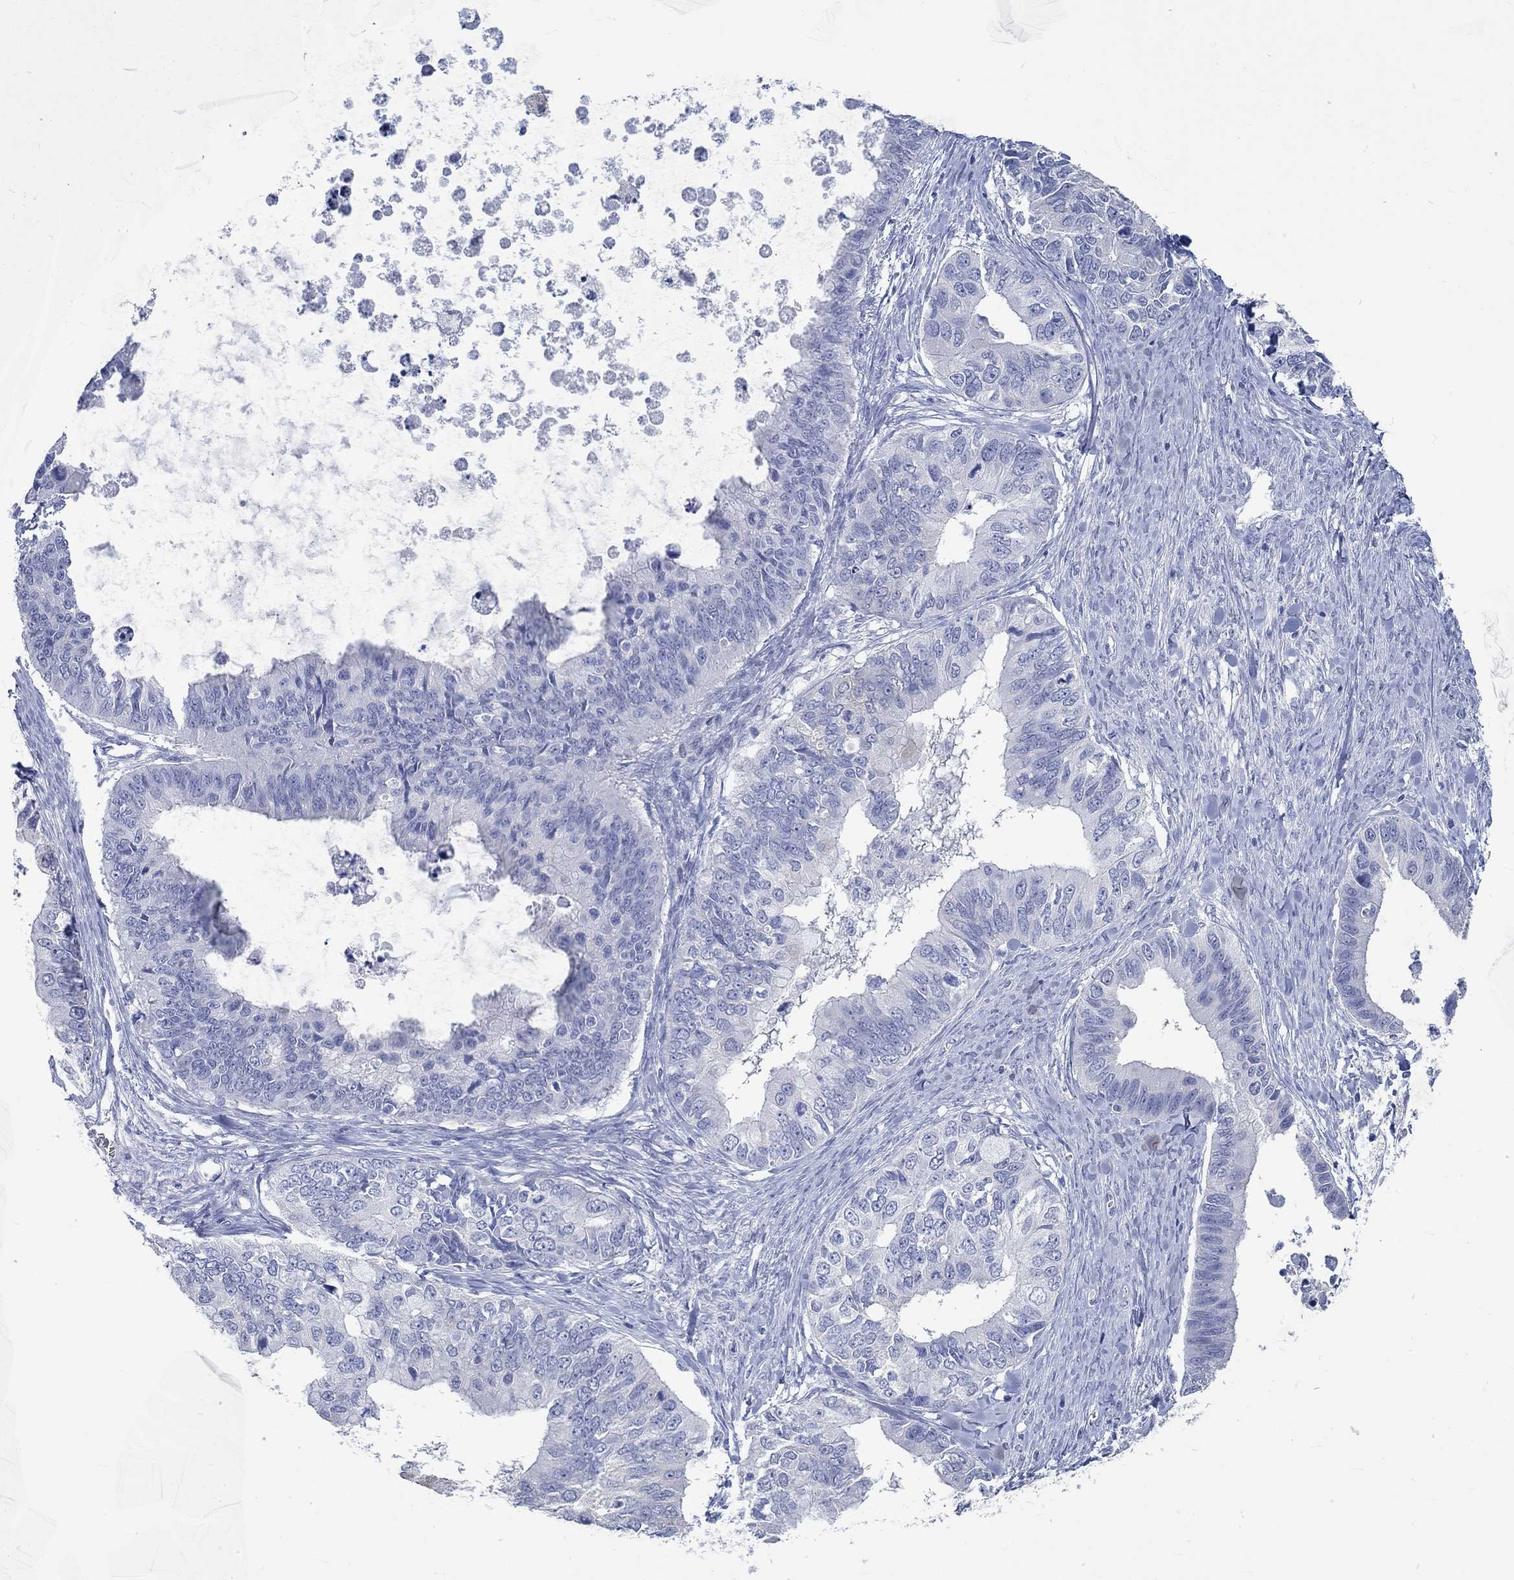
{"staining": {"intensity": "negative", "quantity": "none", "location": "none"}, "tissue": "ovarian cancer", "cell_type": "Tumor cells", "image_type": "cancer", "snomed": [{"axis": "morphology", "description": "Cystadenocarcinoma, mucinous, NOS"}, {"axis": "topography", "description": "Ovary"}], "caption": "Ovarian cancer was stained to show a protein in brown. There is no significant expression in tumor cells. (Stains: DAB (3,3'-diaminobenzidine) IHC with hematoxylin counter stain, Microscopy: brightfield microscopy at high magnification).", "gene": "C4orf47", "patient": {"sex": "female", "age": 76}}